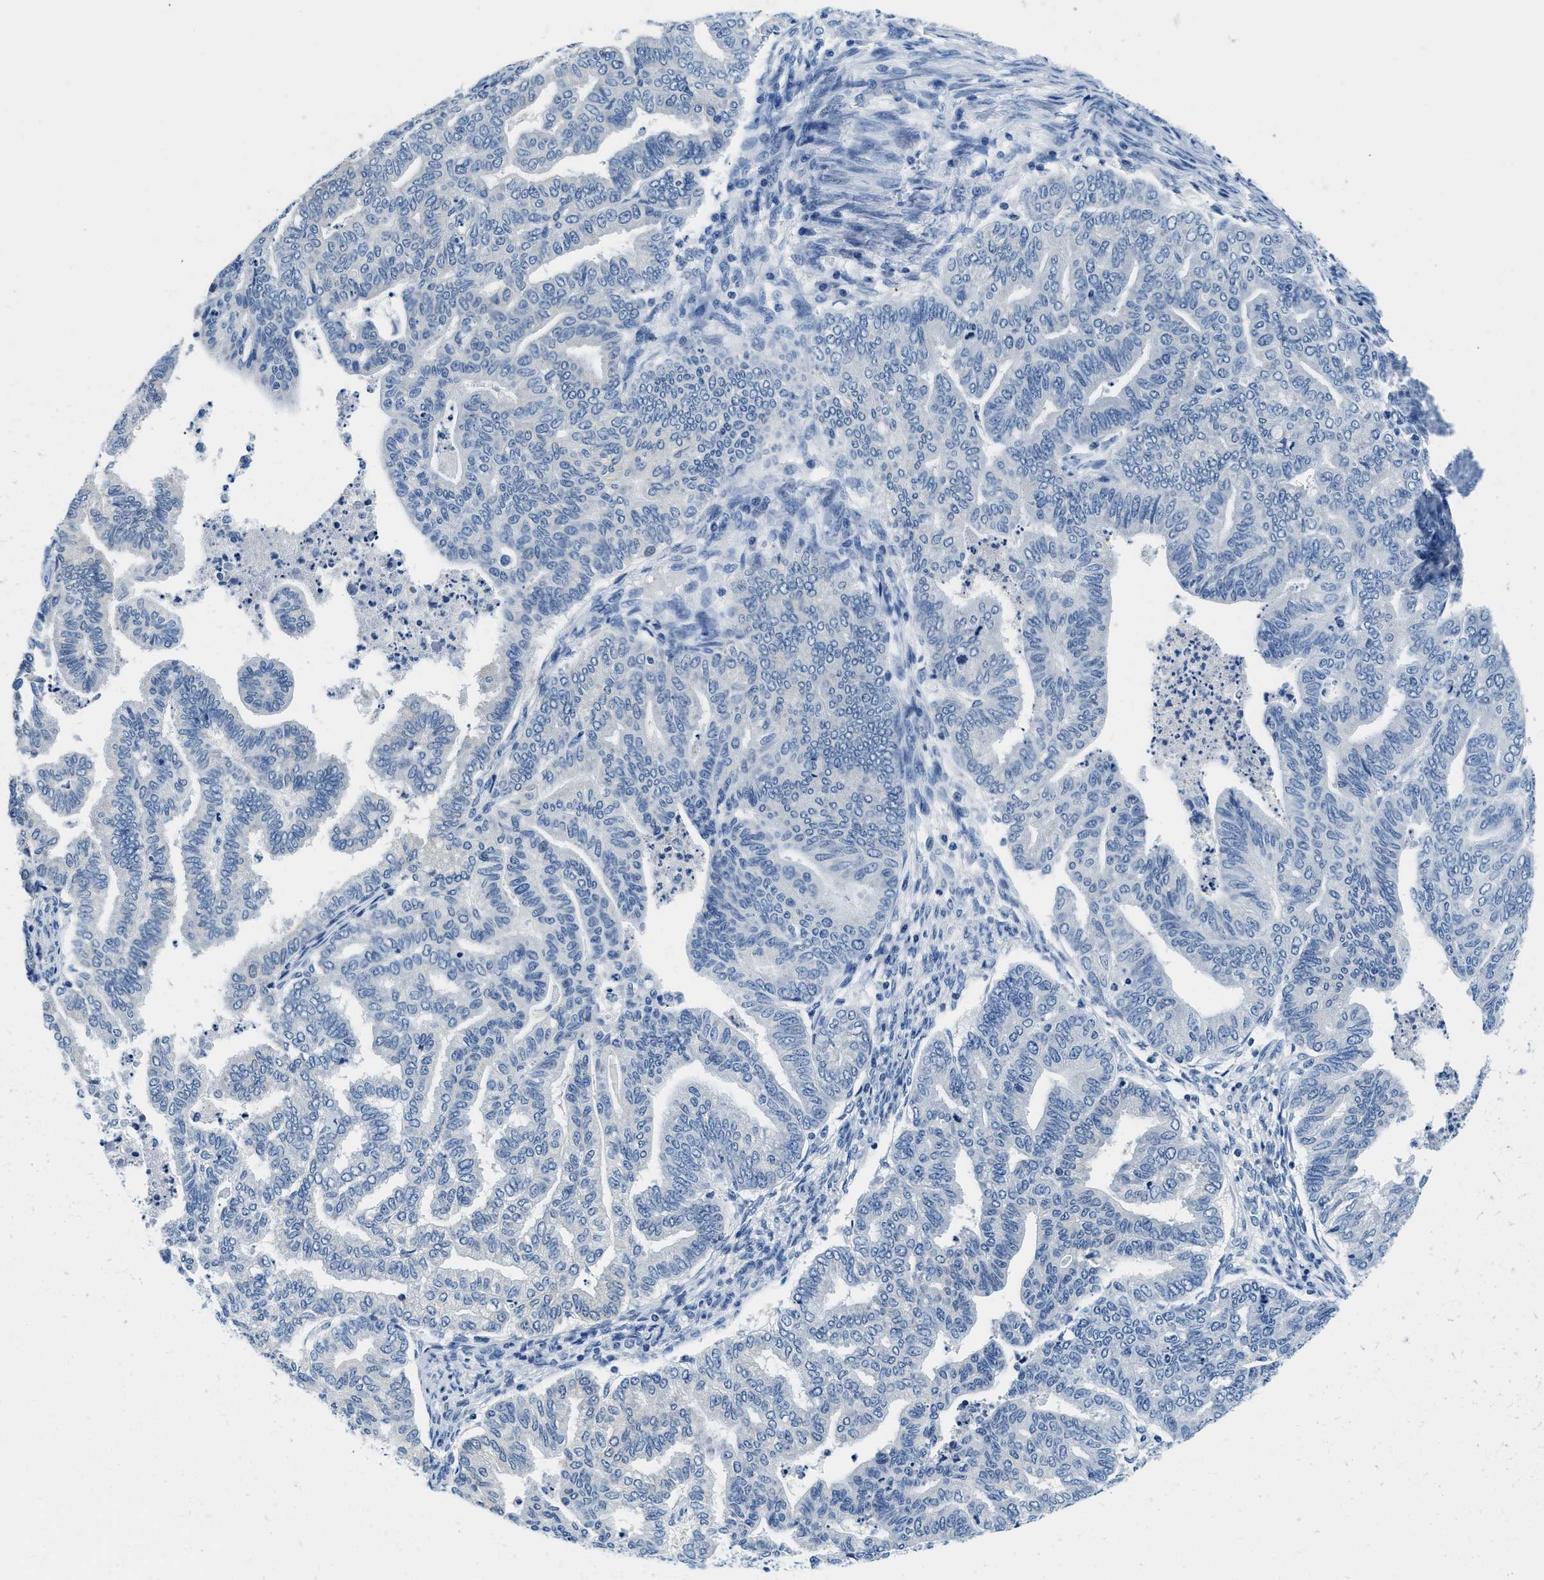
{"staining": {"intensity": "negative", "quantity": "none", "location": "none"}, "tissue": "endometrial cancer", "cell_type": "Tumor cells", "image_type": "cancer", "snomed": [{"axis": "morphology", "description": "Adenocarcinoma, NOS"}, {"axis": "topography", "description": "Endometrium"}], "caption": "Adenocarcinoma (endometrial) stained for a protein using IHC demonstrates no staining tumor cells.", "gene": "GSTM3", "patient": {"sex": "female", "age": 79}}